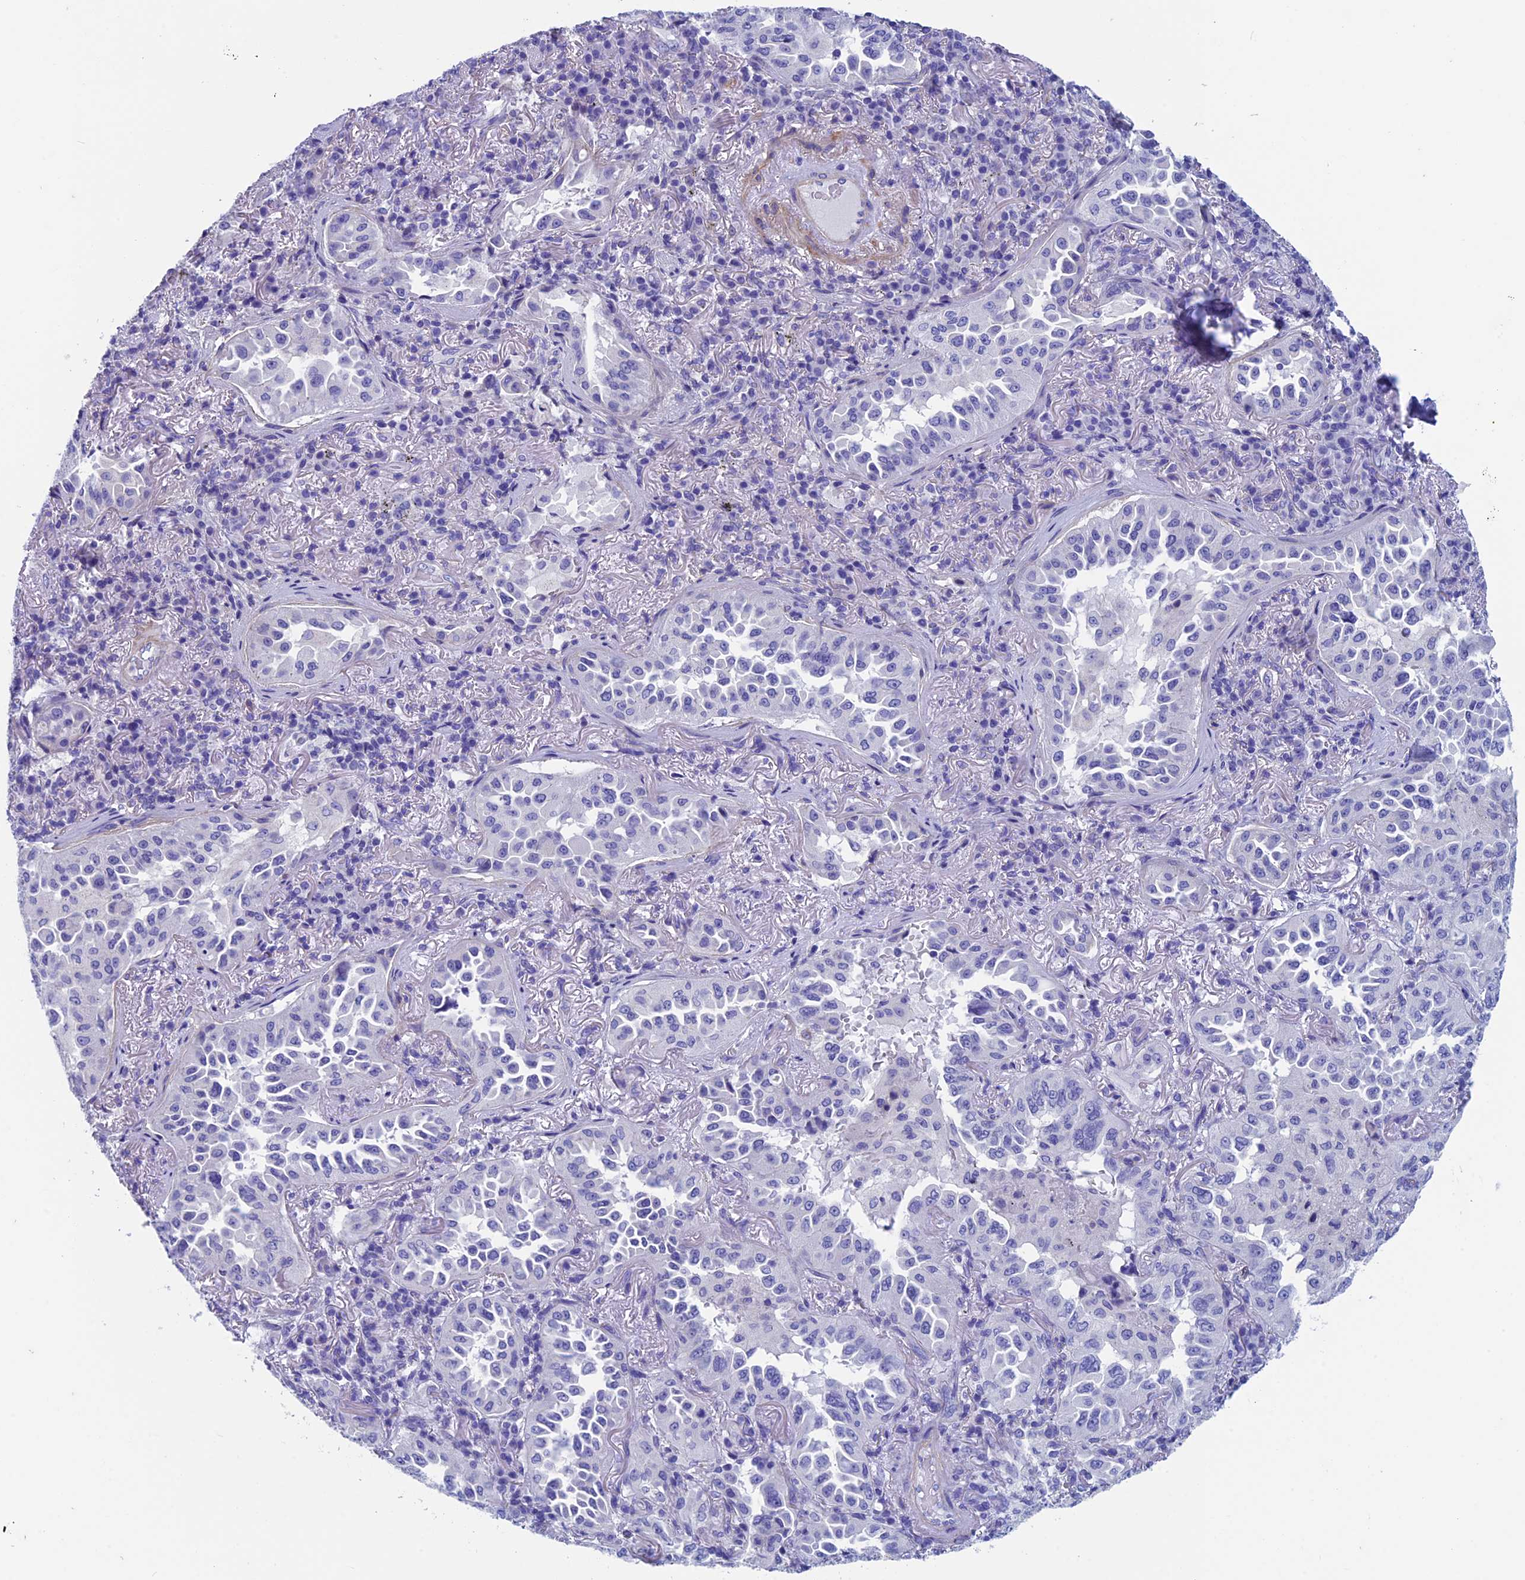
{"staining": {"intensity": "negative", "quantity": "none", "location": "none"}, "tissue": "lung cancer", "cell_type": "Tumor cells", "image_type": "cancer", "snomed": [{"axis": "morphology", "description": "Adenocarcinoma, NOS"}, {"axis": "topography", "description": "Lung"}], "caption": "IHC histopathology image of lung cancer stained for a protein (brown), which demonstrates no expression in tumor cells.", "gene": "ADH7", "patient": {"sex": "female", "age": 69}}